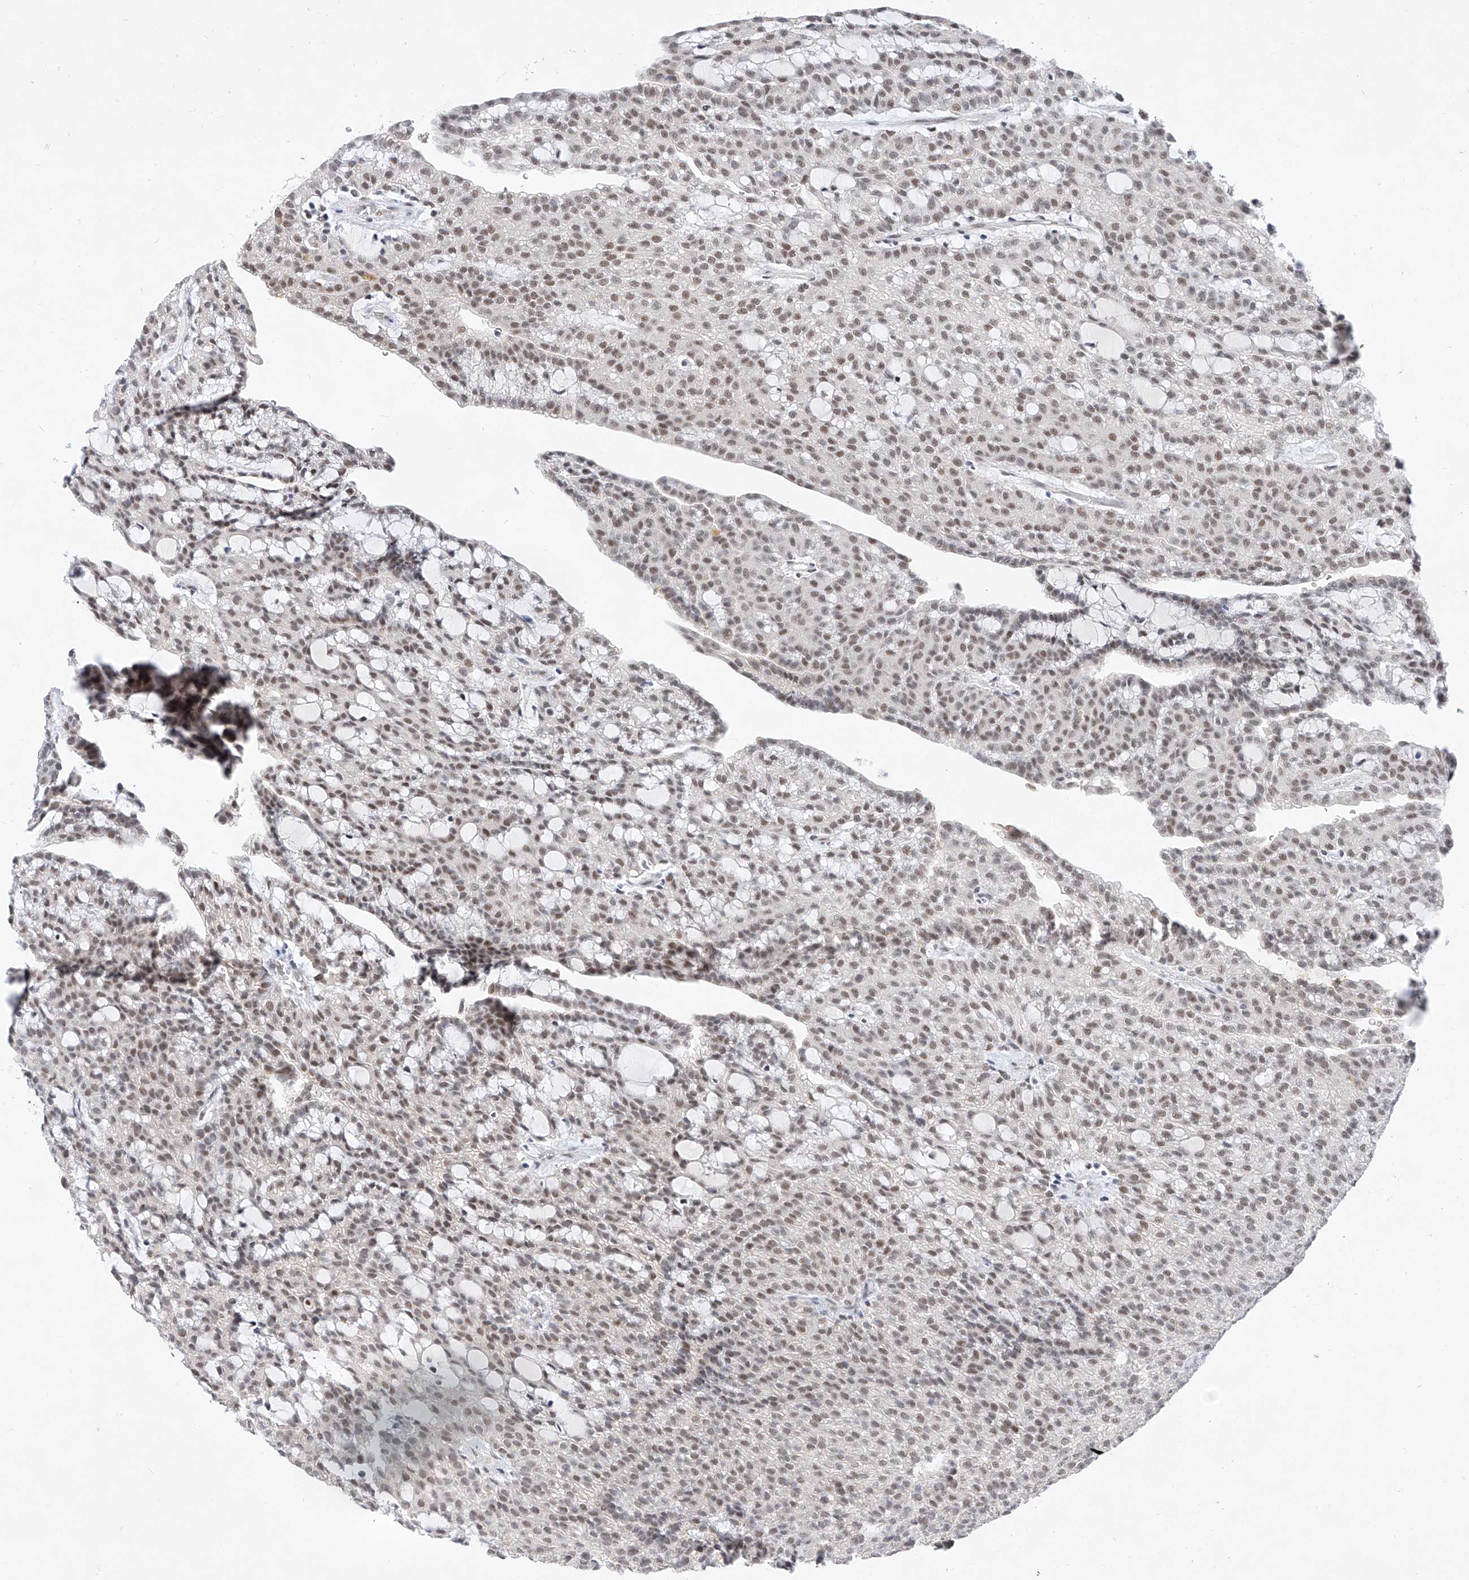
{"staining": {"intensity": "weak", "quantity": ">75%", "location": "nuclear"}, "tissue": "renal cancer", "cell_type": "Tumor cells", "image_type": "cancer", "snomed": [{"axis": "morphology", "description": "Adenocarcinoma, NOS"}, {"axis": "topography", "description": "Kidney"}], "caption": "About >75% of tumor cells in renal cancer demonstrate weak nuclear protein staining as visualized by brown immunohistochemical staining.", "gene": "KCNJ1", "patient": {"sex": "male", "age": 63}}